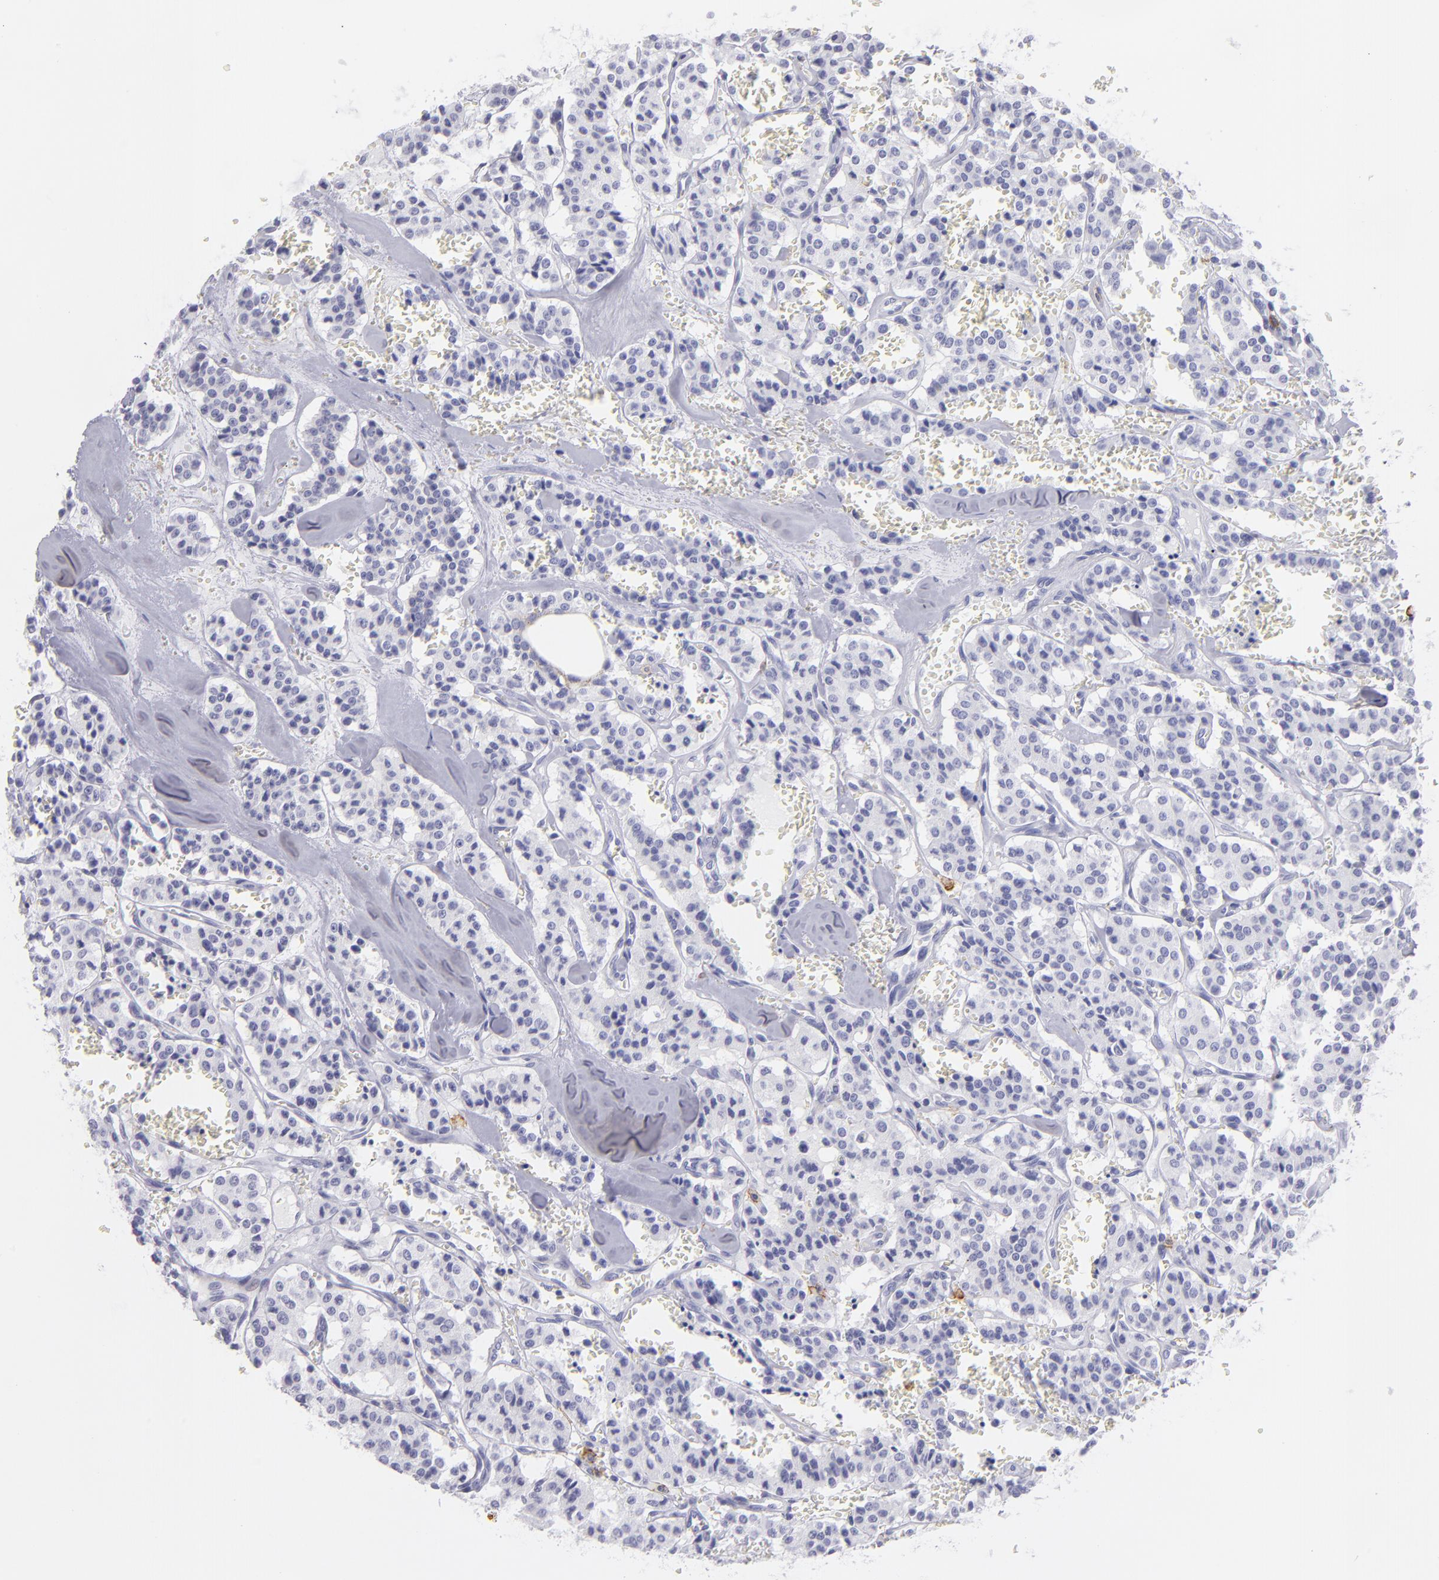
{"staining": {"intensity": "negative", "quantity": "none", "location": "none"}, "tissue": "carcinoid", "cell_type": "Tumor cells", "image_type": "cancer", "snomed": [{"axis": "morphology", "description": "Carcinoid, malignant, NOS"}, {"axis": "topography", "description": "Bronchus"}], "caption": "A high-resolution image shows IHC staining of malignant carcinoid, which shows no significant positivity in tumor cells. (DAB (3,3'-diaminobenzidine) IHC with hematoxylin counter stain).", "gene": "CD82", "patient": {"sex": "male", "age": 55}}